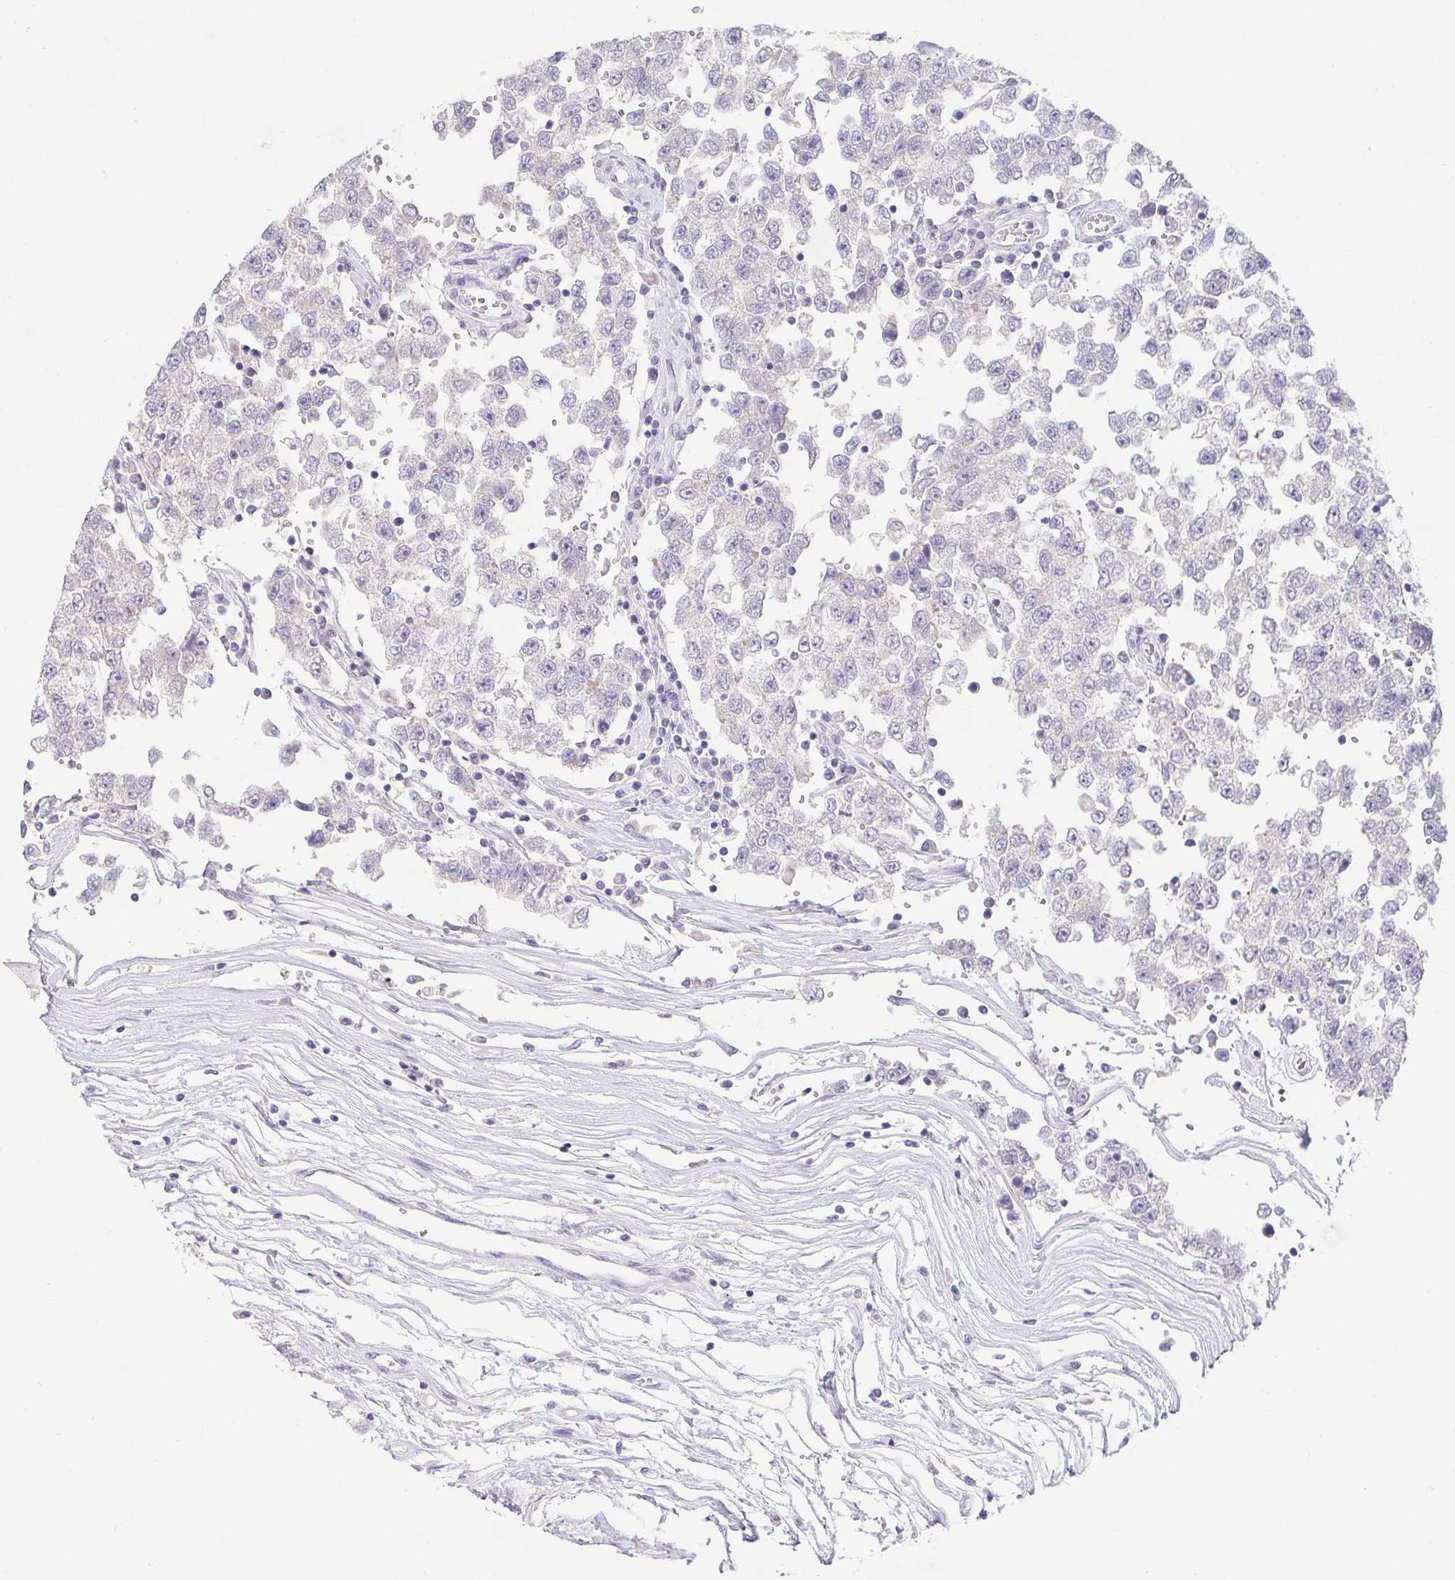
{"staining": {"intensity": "negative", "quantity": "none", "location": "none"}, "tissue": "testis cancer", "cell_type": "Tumor cells", "image_type": "cancer", "snomed": [{"axis": "morphology", "description": "Seminoma, NOS"}, {"axis": "topography", "description": "Testis"}], "caption": "IHC image of neoplastic tissue: human seminoma (testis) stained with DAB shows no significant protein positivity in tumor cells.", "gene": "FABP3", "patient": {"sex": "male", "age": 34}}